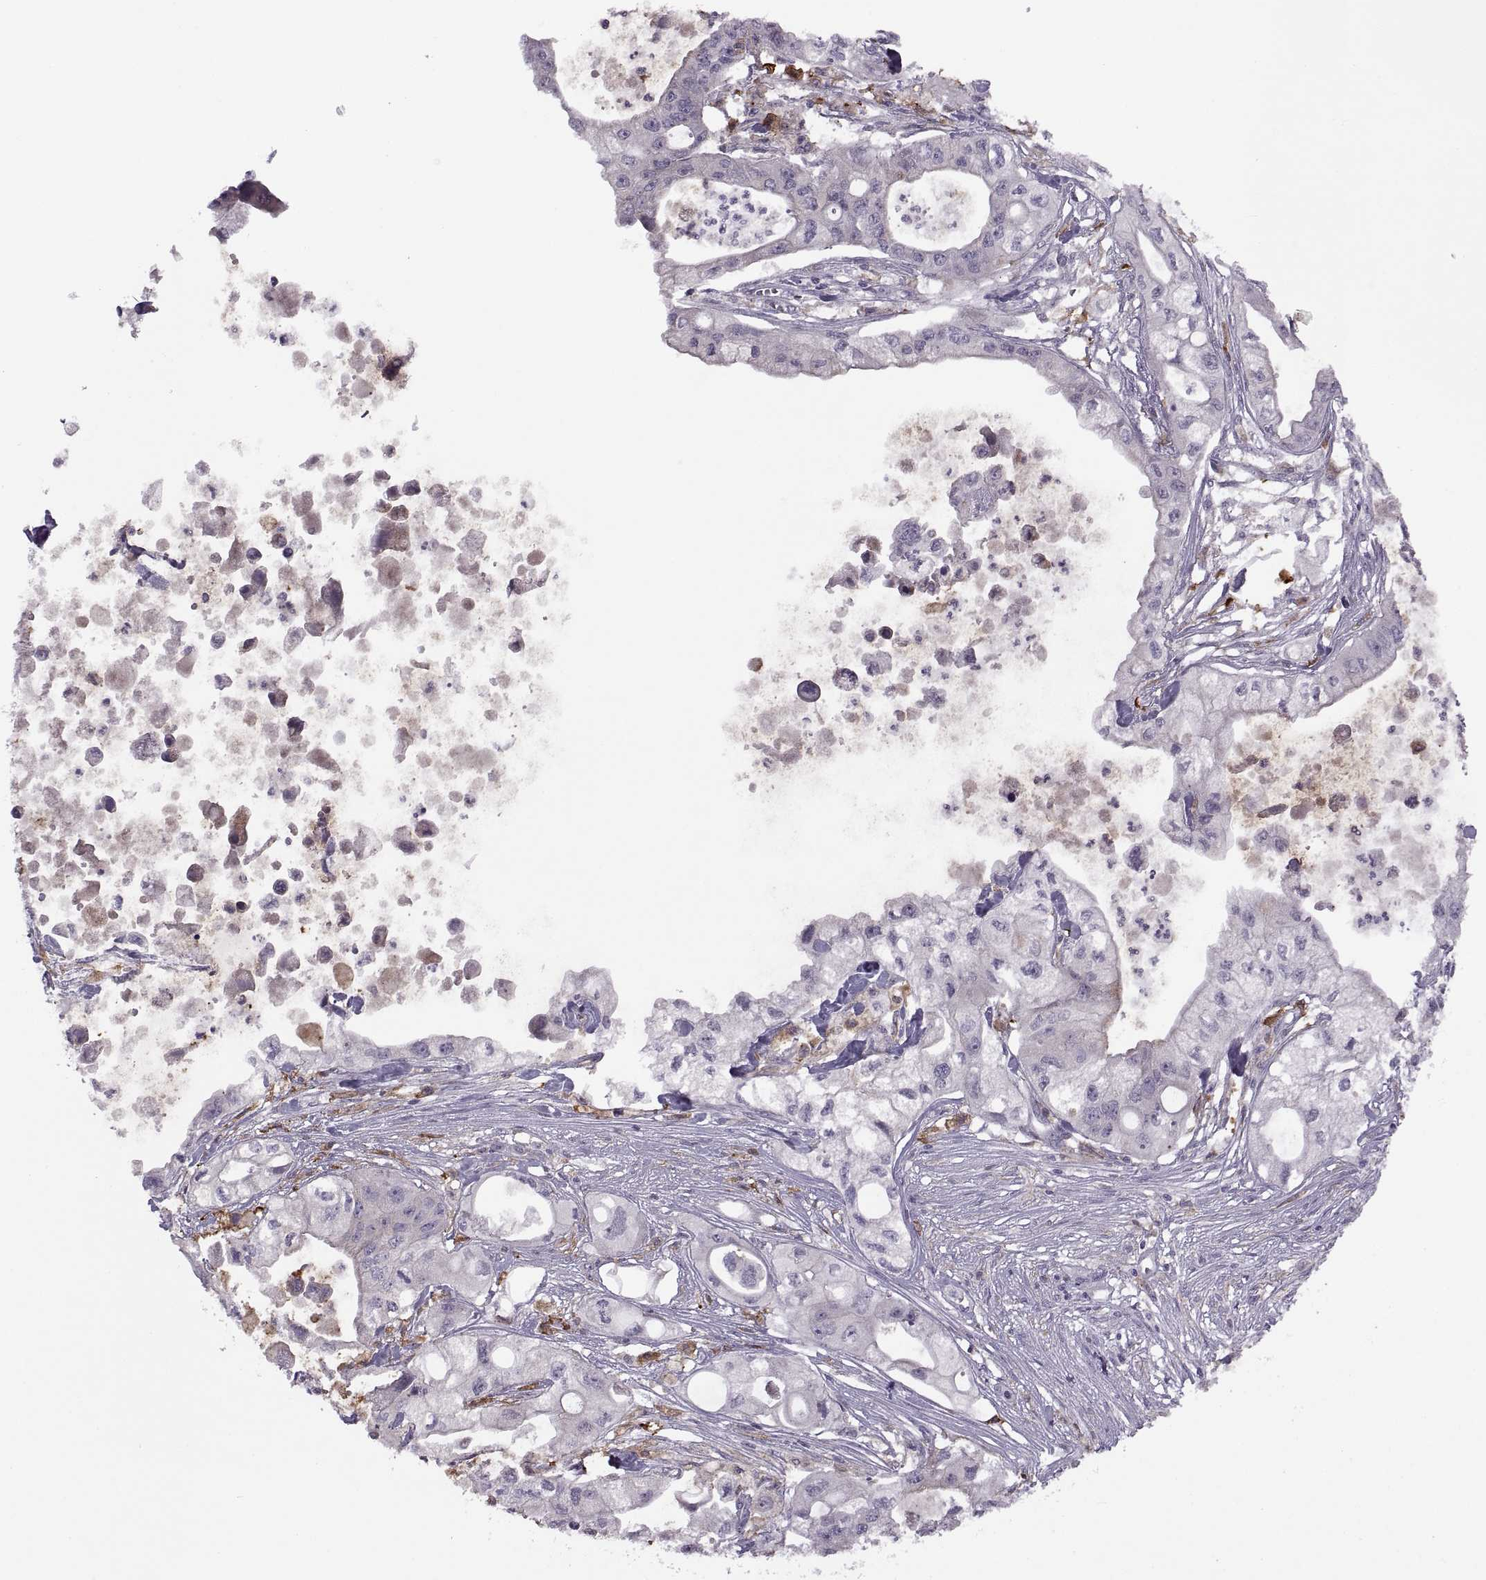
{"staining": {"intensity": "negative", "quantity": "none", "location": "none"}, "tissue": "pancreatic cancer", "cell_type": "Tumor cells", "image_type": "cancer", "snomed": [{"axis": "morphology", "description": "Adenocarcinoma, NOS"}, {"axis": "topography", "description": "Pancreas"}], "caption": "There is no significant staining in tumor cells of pancreatic cancer.", "gene": "H2AP", "patient": {"sex": "male", "age": 70}}